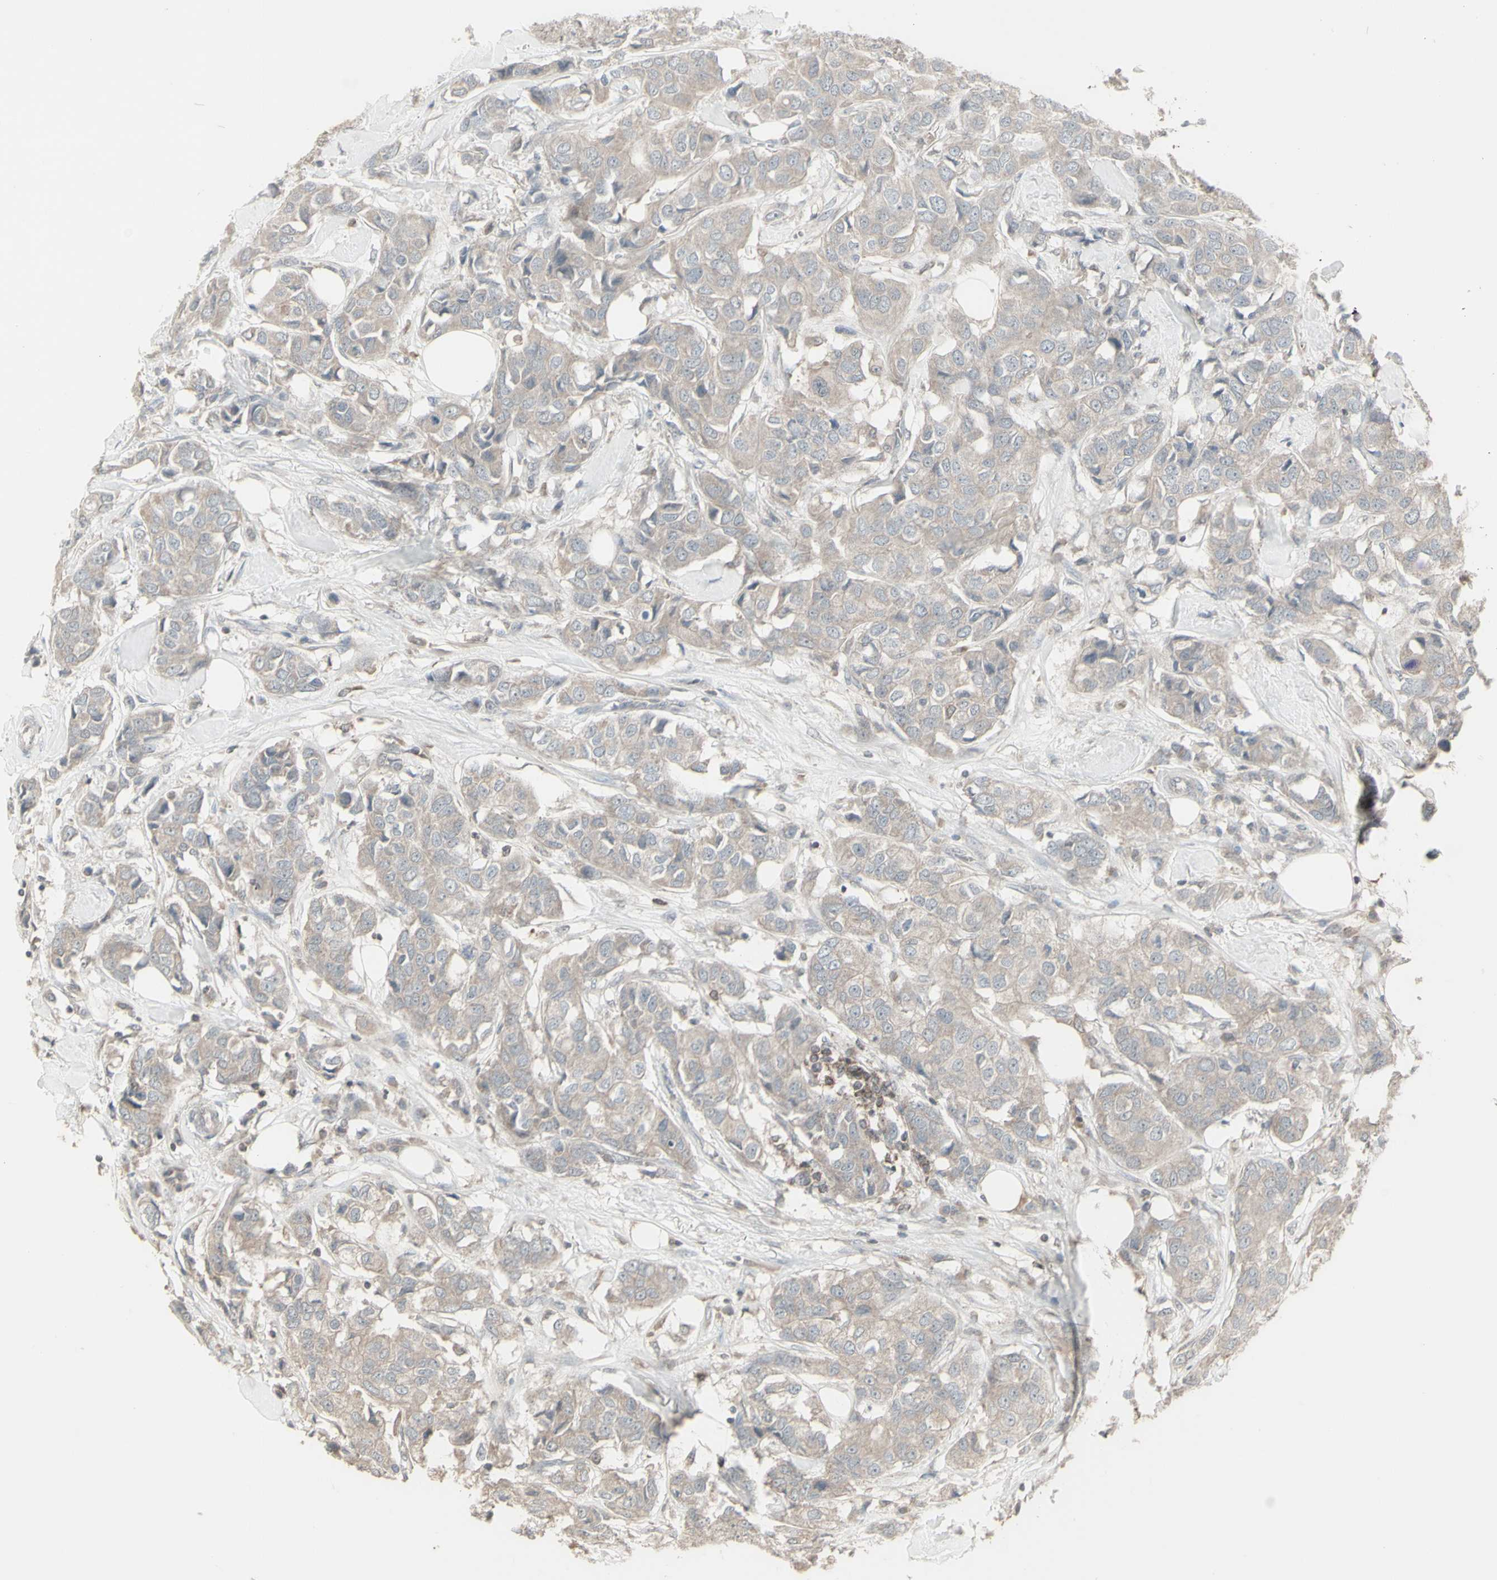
{"staining": {"intensity": "negative", "quantity": "none", "location": "none"}, "tissue": "breast cancer", "cell_type": "Tumor cells", "image_type": "cancer", "snomed": [{"axis": "morphology", "description": "Duct carcinoma"}, {"axis": "topography", "description": "Breast"}], "caption": "IHC histopathology image of breast cancer stained for a protein (brown), which shows no staining in tumor cells.", "gene": "CSK", "patient": {"sex": "female", "age": 80}}